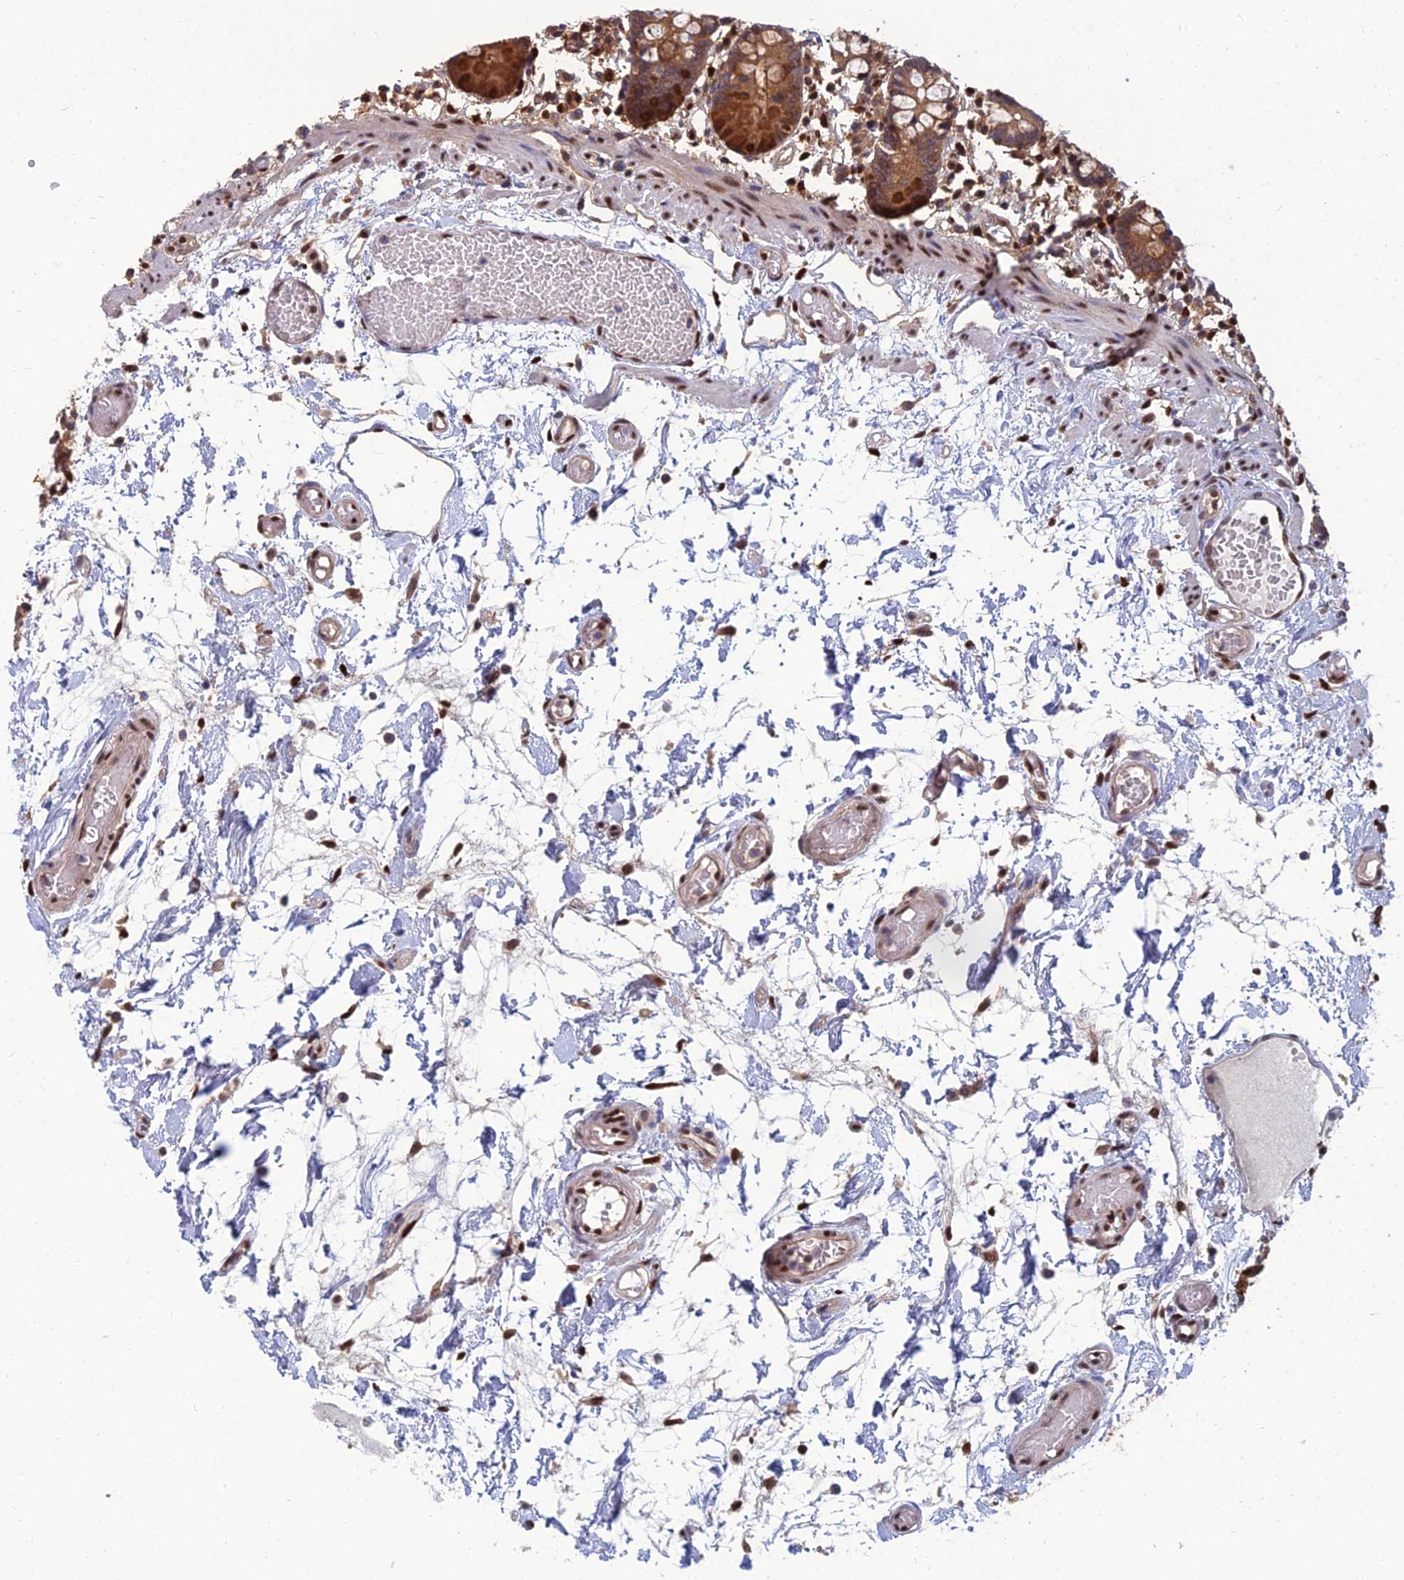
{"staining": {"intensity": "strong", "quantity": ">75%", "location": "cytoplasmic/membranous,nuclear"}, "tissue": "small intestine", "cell_type": "Glandular cells", "image_type": "normal", "snomed": [{"axis": "morphology", "description": "Normal tissue, NOS"}, {"axis": "morphology", "description": "Cystadenocarcinoma, serous, Metastatic site"}, {"axis": "topography", "description": "Small intestine"}], "caption": "Protein expression analysis of normal small intestine exhibits strong cytoplasmic/membranous,nuclear positivity in about >75% of glandular cells.", "gene": "DNPEP", "patient": {"sex": "female", "age": 61}}